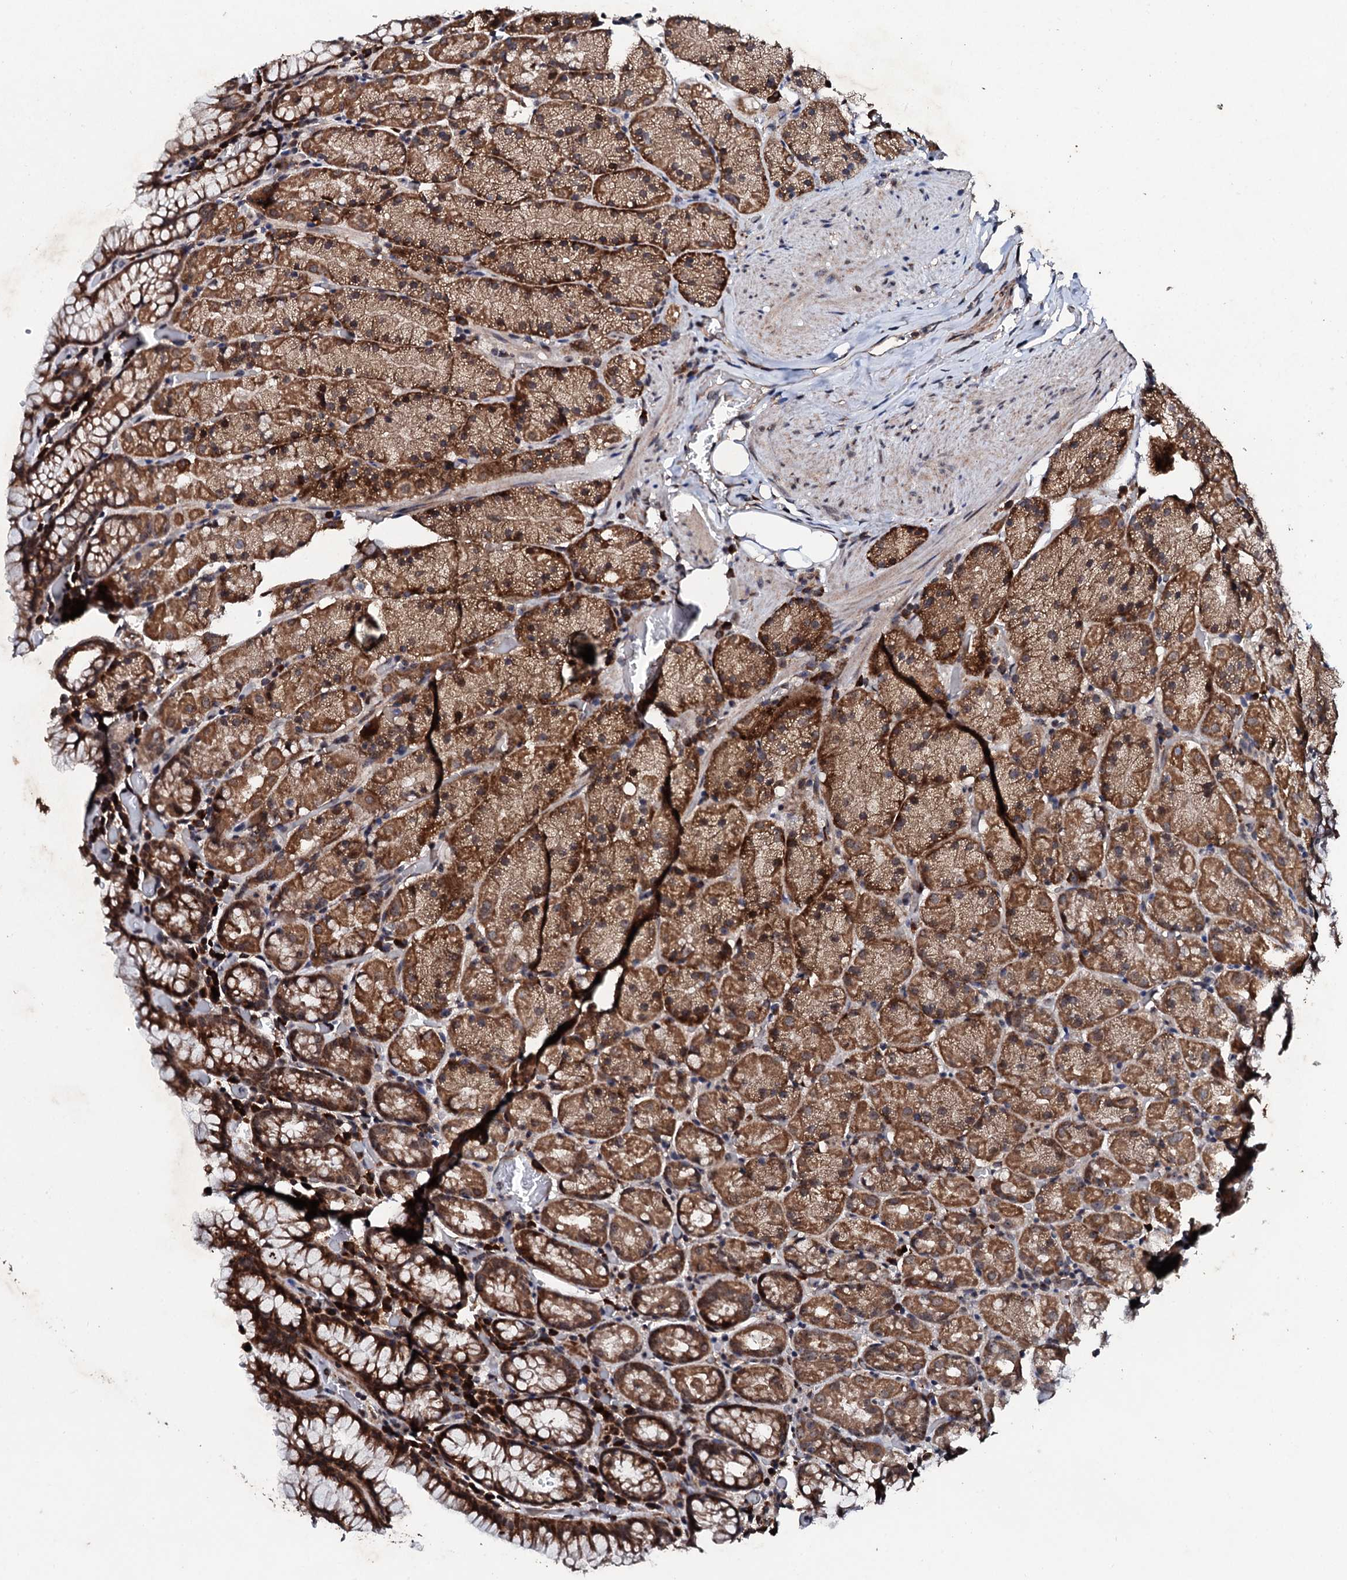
{"staining": {"intensity": "strong", "quantity": ">75%", "location": "cytoplasmic/membranous"}, "tissue": "stomach", "cell_type": "Glandular cells", "image_type": "normal", "snomed": [{"axis": "morphology", "description": "Normal tissue, NOS"}, {"axis": "topography", "description": "Stomach, upper"}, {"axis": "topography", "description": "Stomach, lower"}], "caption": "Stomach stained with IHC reveals strong cytoplasmic/membranous staining in about >75% of glandular cells.", "gene": "FAM111A", "patient": {"sex": "male", "age": 80}}